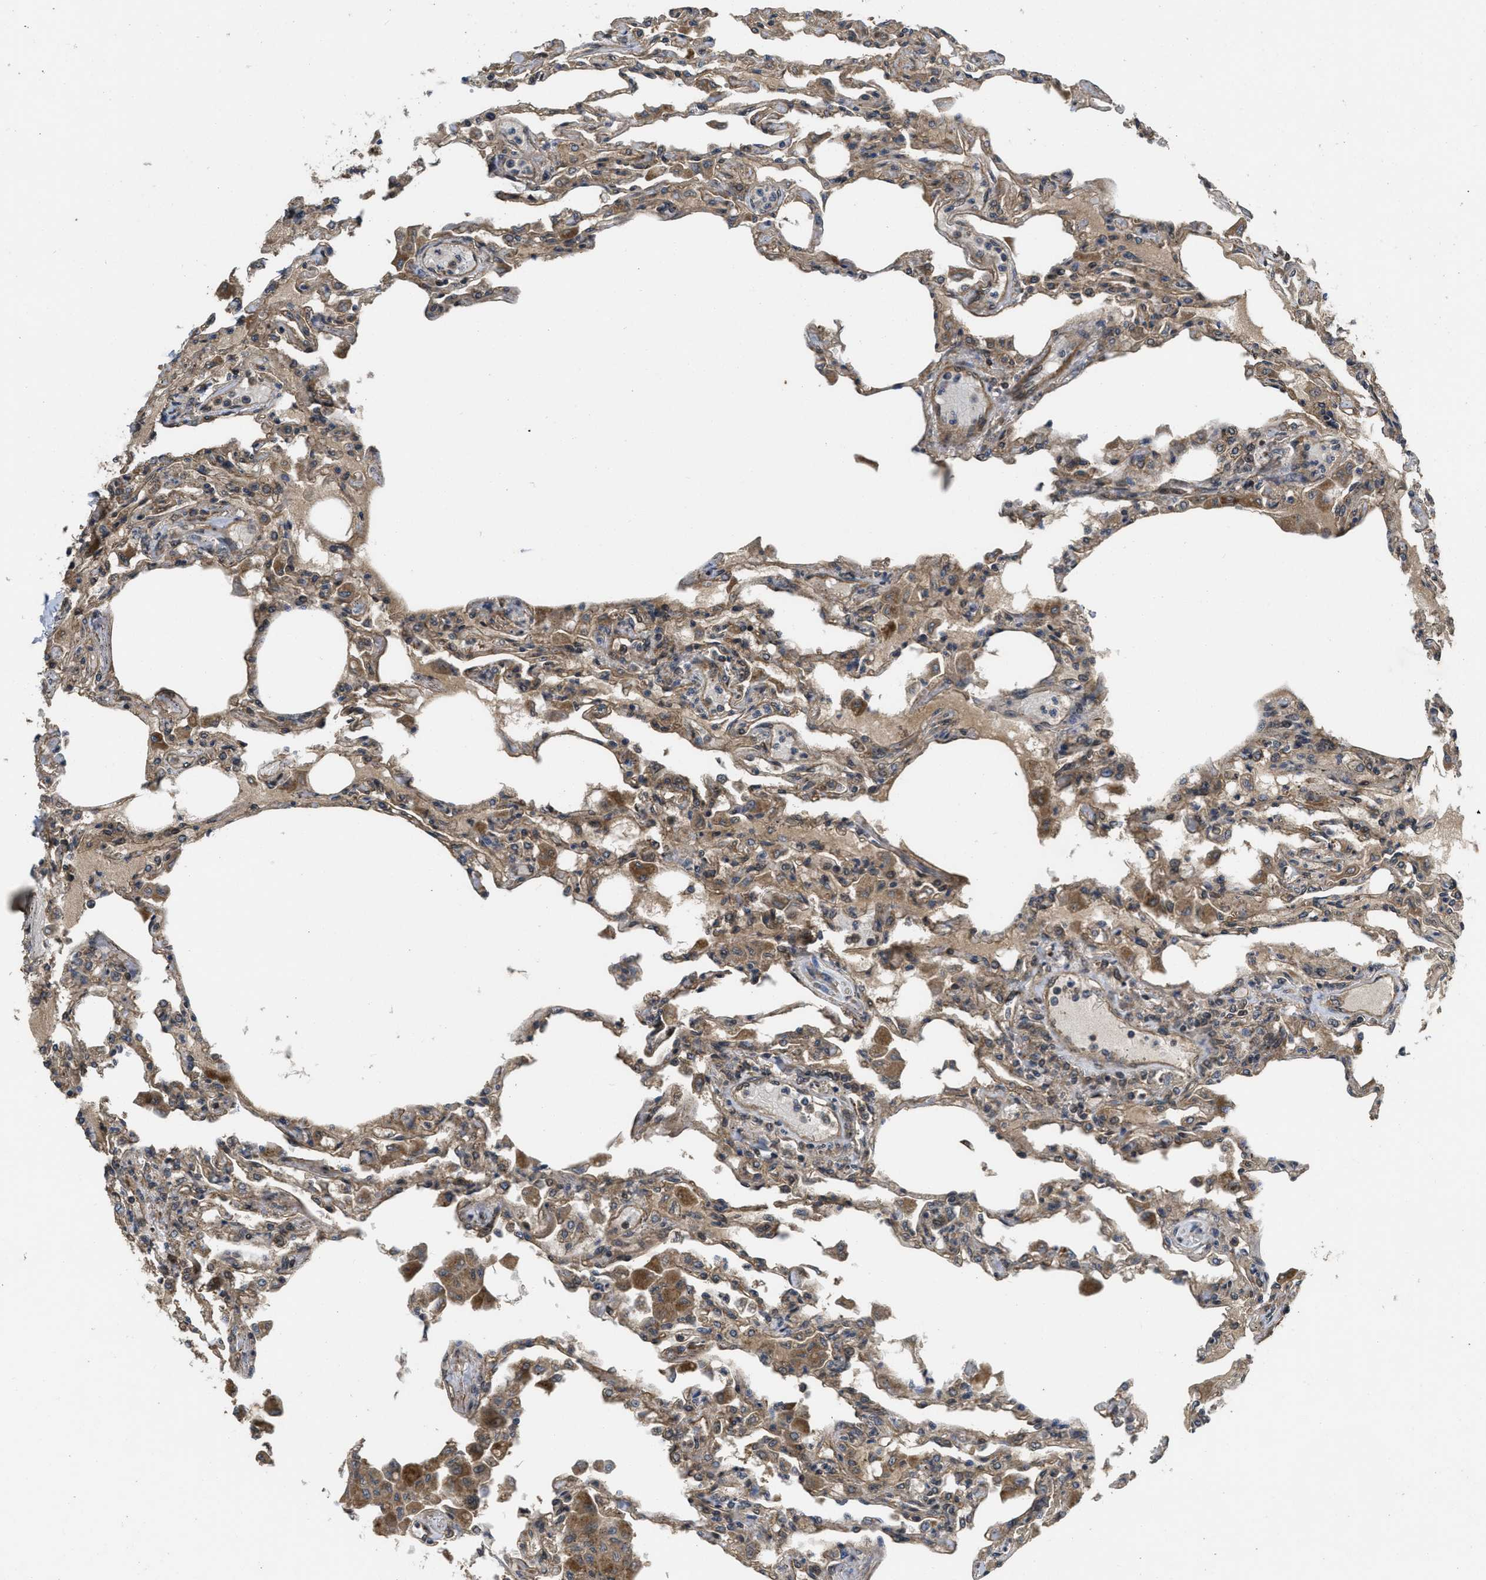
{"staining": {"intensity": "weak", "quantity": "25%-75%", "location": "cytoplasmic/membranous"}, "tissue": "lung", "cell_type": "Alveolar cells", "image_type": "normal", "snomed": [{"axis": "morphology", "description": "Normal tissue, NOS"}, {"axis": "topography", "description": "Bronchus"}, {"axis": "topography", "description": "Lung"}], "caption": "This histopathology image reveals unremarkable lung stained with IHC to label a protein in brown. The cytoplasmic/membranous of alveolar cells show weak positivity for the protein. Nuclei are counter-stained blue.", "gene": "FZD6", "patient": {"sex": "female", "age": 49}}